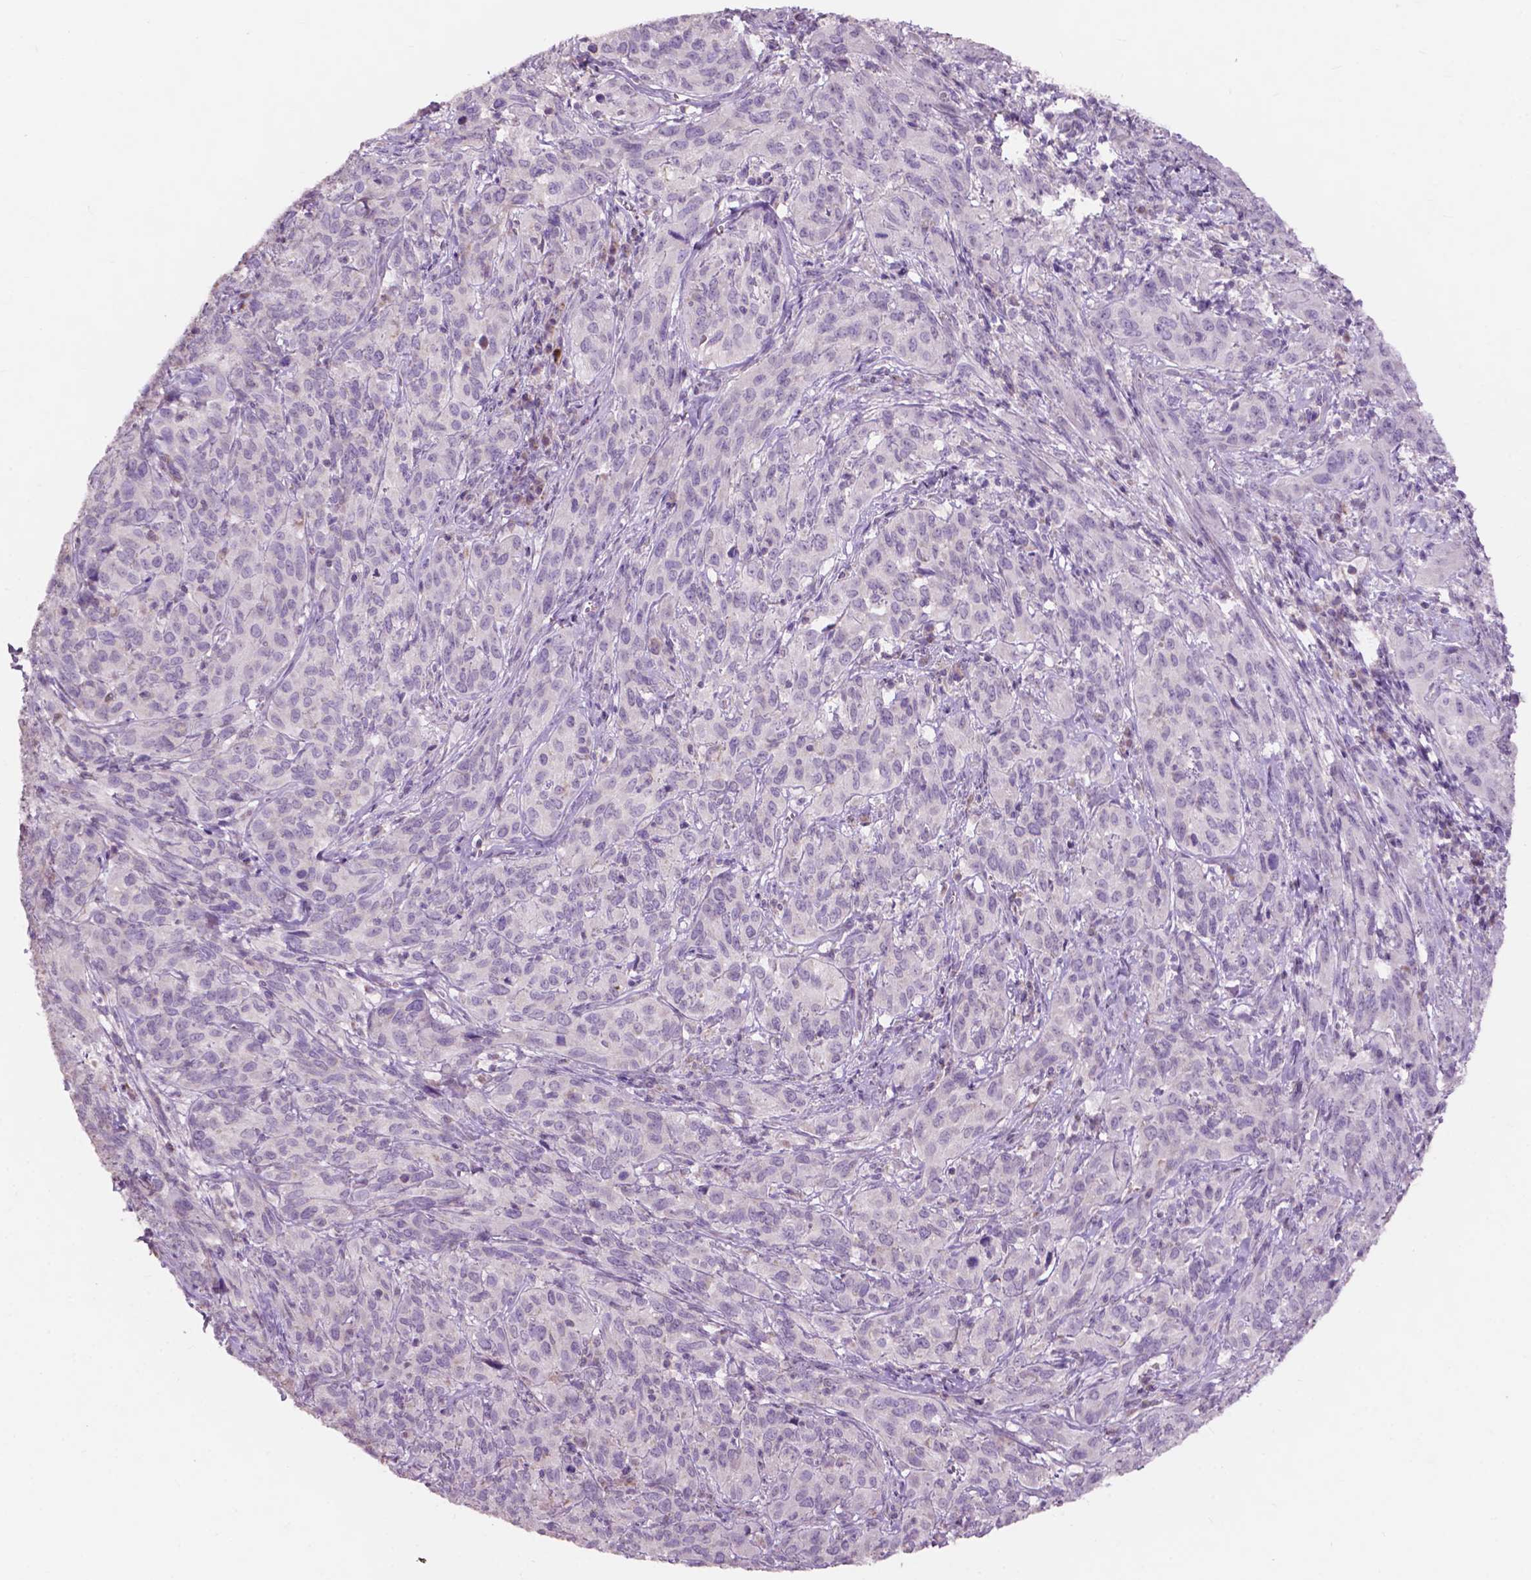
{"staining": {"intensity": "negative", "quantity": "none", "location": "none"}, "tissue": "cervical cancer", "cell_type": "Tumor cells", "image_type": "cancer", "snomed": [{"axis": "morphology", "description": "Squamous cell carcinoma, NOS"}, {"axis": "topography", "description": "Cervix"}], "caption": "An immunohistochemistry (IHC) histopathology image of cervical squamous cell carcinoma is shown. There is no staining in tumor cells of cervical squamous cell carcinoma. (DAB immunohistochemistry (IHC) with hematoxylin counter stain).", "gene": "NDUFS1", "patient": {"sex": "female", "age": 51}}